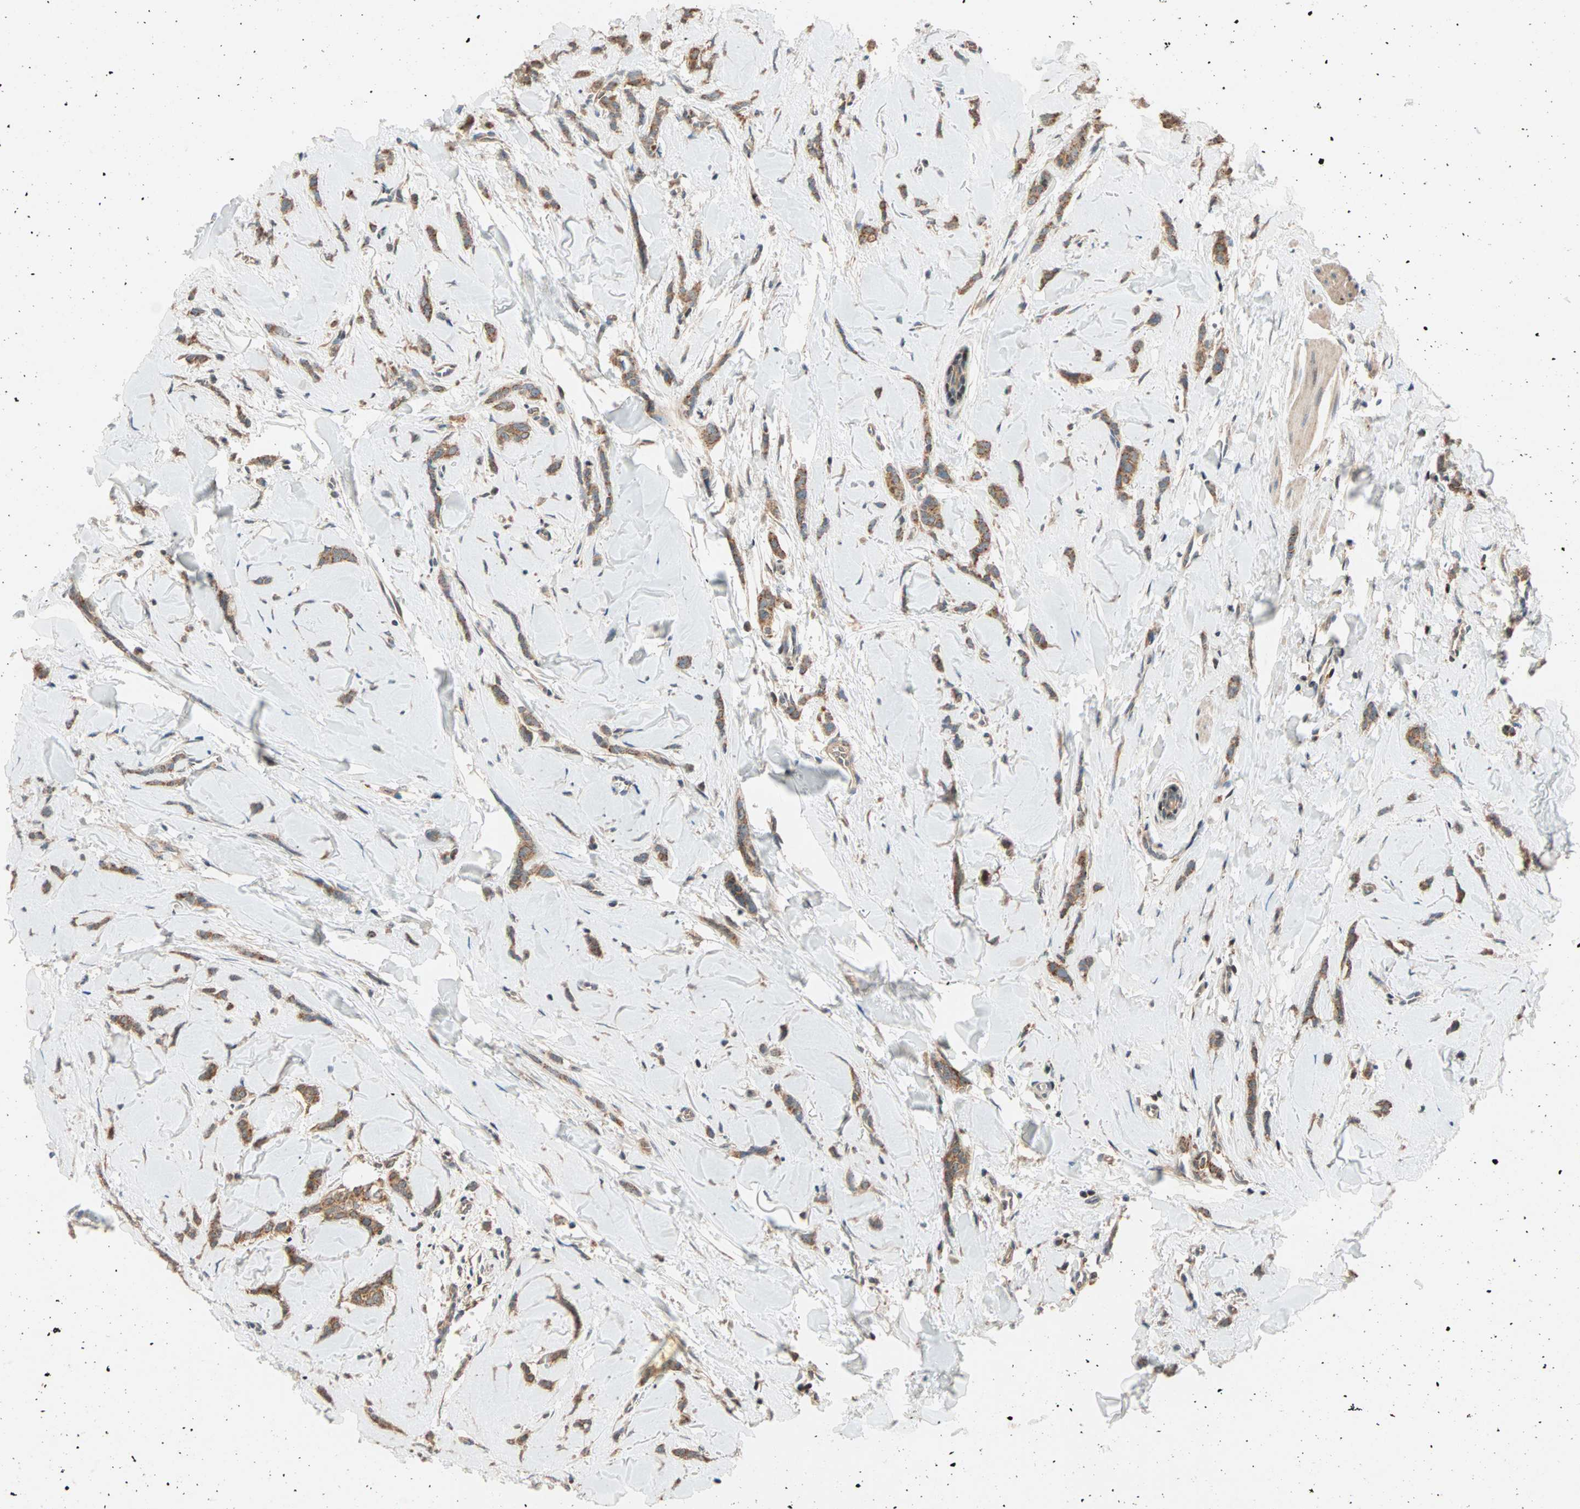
{"staining": {"intensity": "moderate", "quantity": ">75%", "location": "cytoplasmic/membranous"}, "tissue": "breast cancer", "cell_type": "Tumor cells", "image_type": "cancer", "snomed": [{"axis": "morphology", "description": "Lobular carcinoma"}, {"axis": "topography", "description": "Skin"}, {"axis": "topography", "description": "Breast"}], "caption": "A medium amount of moderate cytoplasmic/membranous positivity is identified in approximately >75% of tumor cells in breast cancer (lobular carcinoma) tissue. Immunohistochemistry (ihc) stains the protein of interest in brown and the nuclei are stained blue.", "gene": "HECW1", "patient": {"sex": "female", "age": 46}}